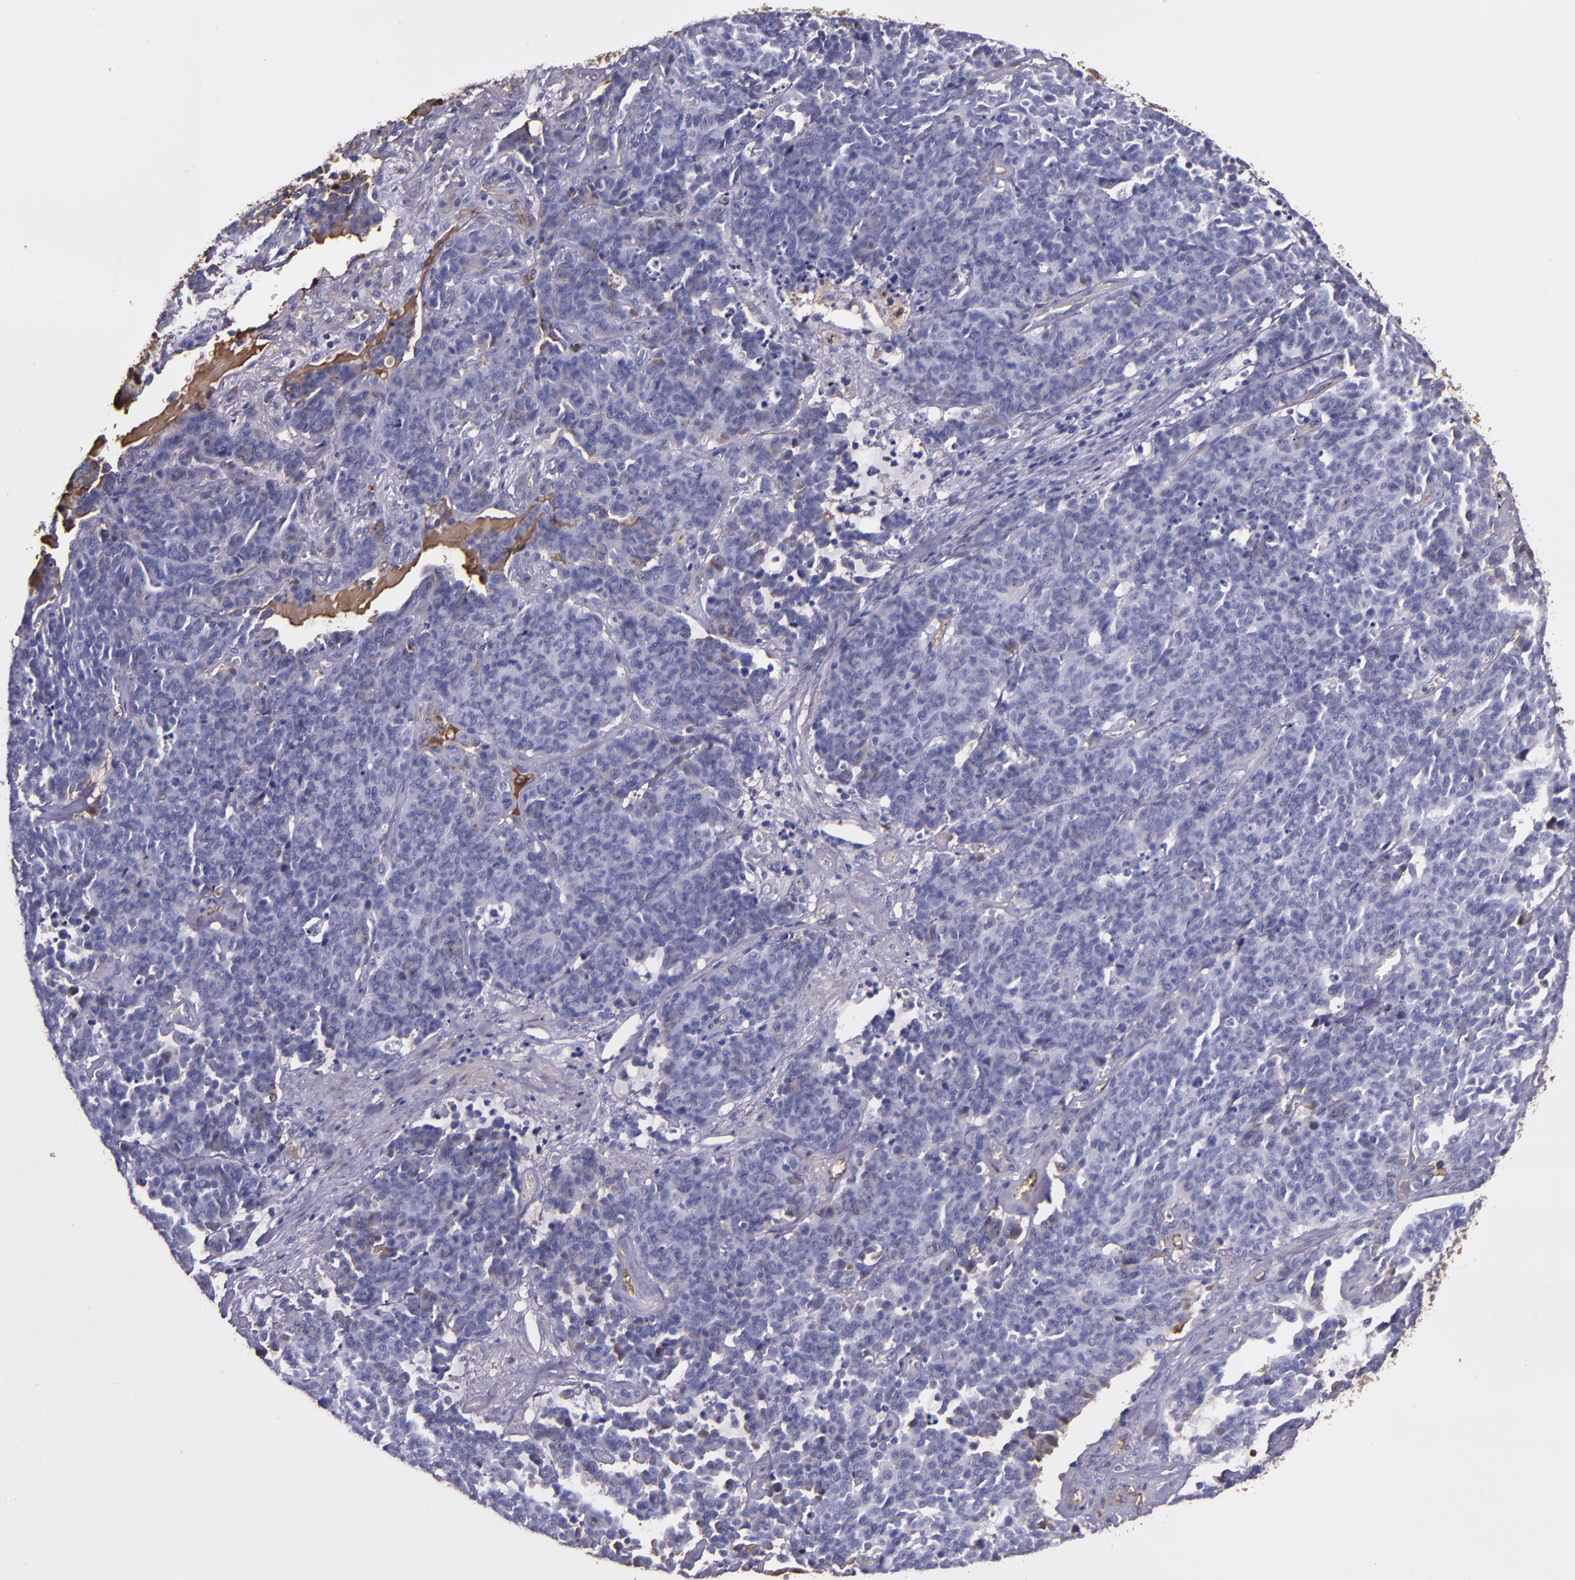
{"staining": {"intensity": "negative", "quantity": "none", "location": "none"}, "tissue": "lung cancer", "cell_type": "Tumor cells", "image_type": "cancer", "snomed": [{"axis": "morphology", "description": "Neoplasm, malignant, NOS"}, {"axis": "topography", "description": "Lung"}], "caption": "This histopathology image is of lung cancer (neoplasm (malignant)) stained with immunohistochemistry (IHC) to label a protein in brown with the nuclei are counter-stained blue. There is no positivity in tumor cells.", "gene": "A2M", "patient": {"sex": "female", "age": 58}}